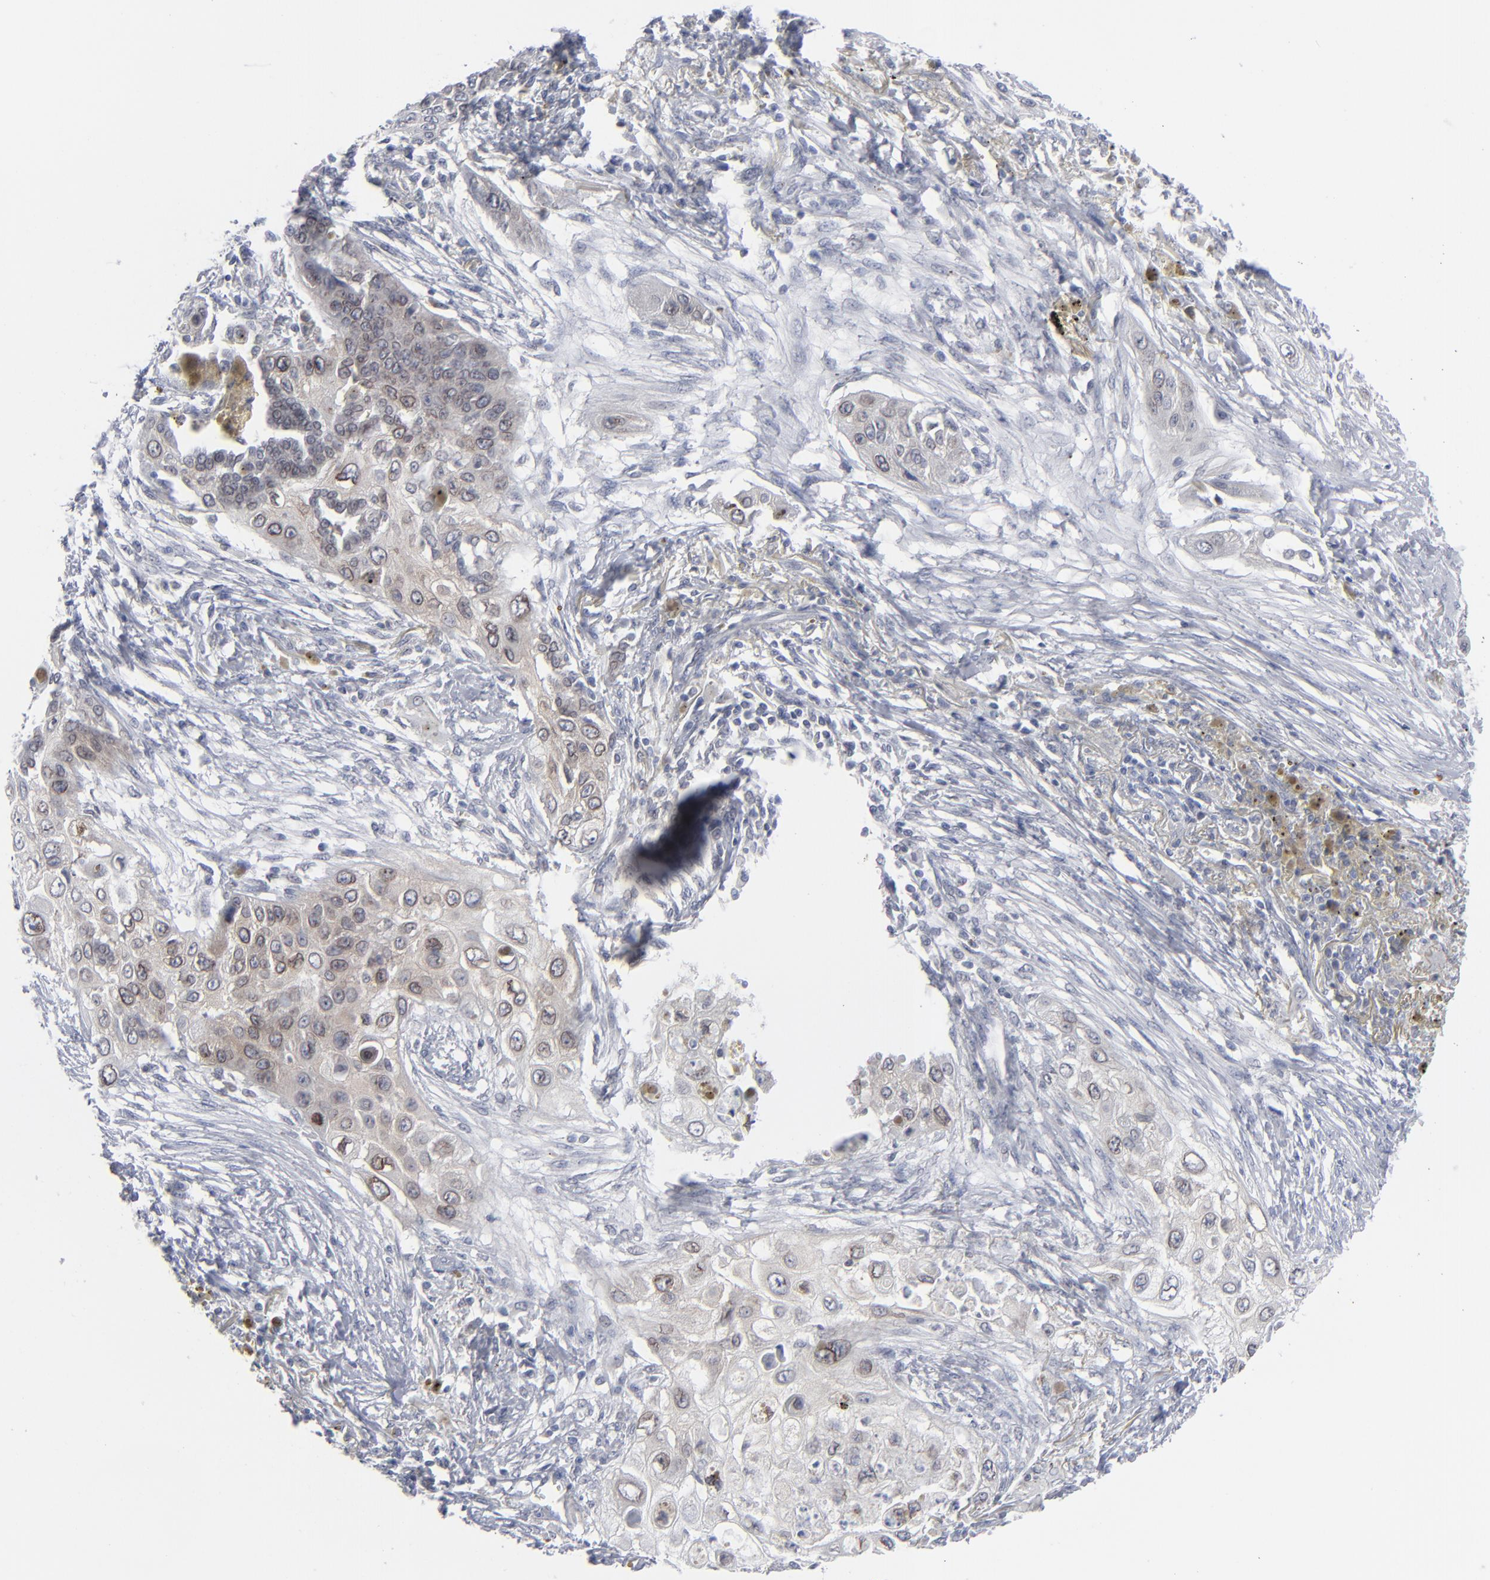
{"staining": {"intensity": "weak", "quantity": "<25%", "location": "cytoplasmic/membranous,nuclear"}, "tissue": "lung cancer", "cell_type": "Tumor cells", "image_type": "cancer", "snomed": [{"axis": "morphology", "description": "Squamous cell carcinoma, NOS"}, {"axis": "topography", "description": "Lung"}], "caption": "This is an immunohistochemistry histopathology image of human squamous cell carcinoma (lung). There is no expression in tumor cells.", "gene": "NUP88", "patient": {"sex": "male", "age": 71}}